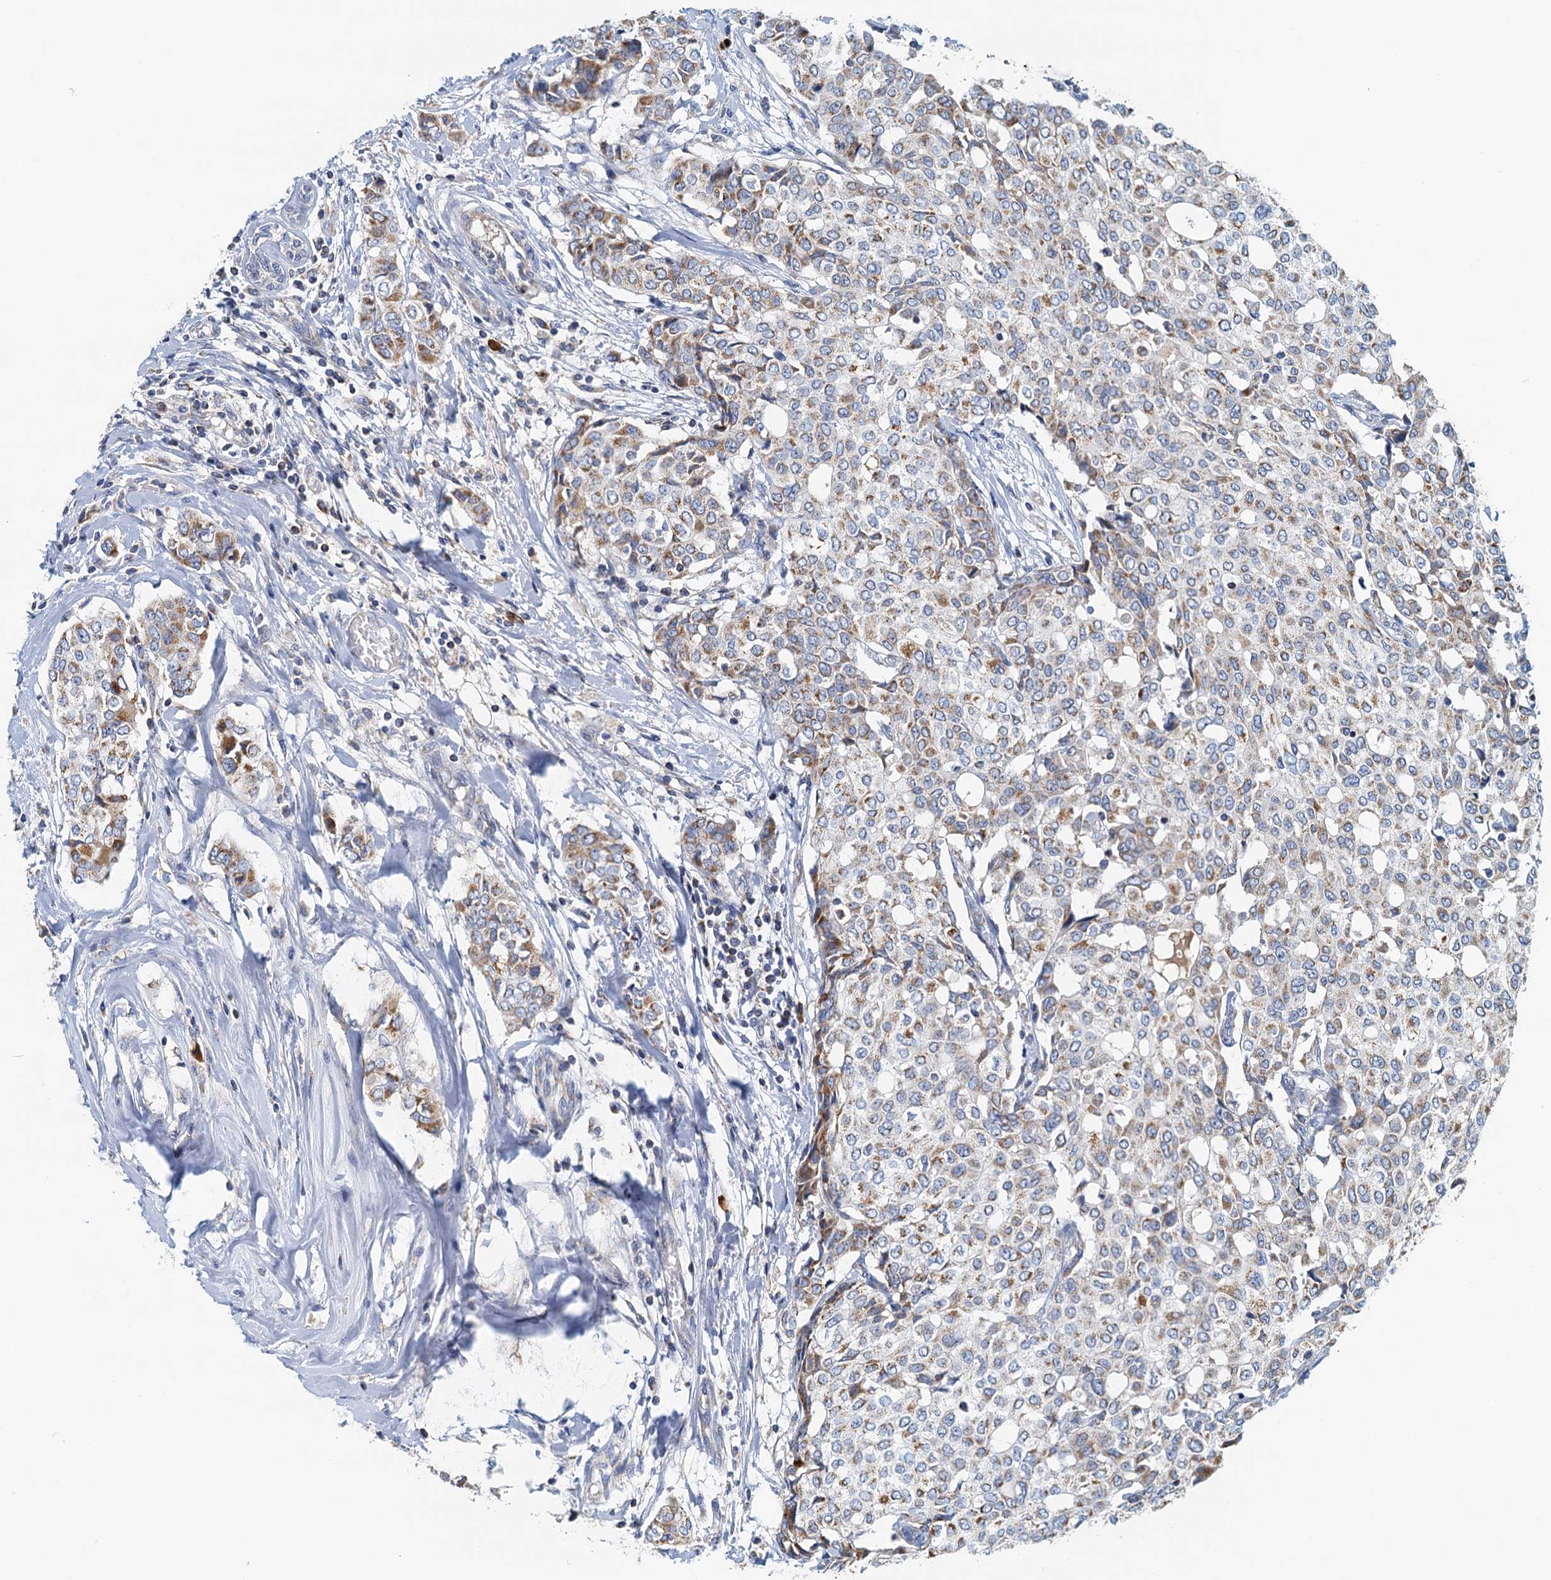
{"staining": {"intensity": "moderate", "quantity": "25%-75%", "location": "cytoplasmic/membranous"}, "tissue": "breast cancer", "cell_type": "Tumor cells", "image_type": "cancer", "snomed": [{"axis": "morphology", "description": "Lobular carcinoma"}, {"axis": "topography", "description": "Breast"}], "caption": "Breast lobular carcinoma stained with immunohistochemistry reveals moderate cytoplasmic/membranous positivity in about 25%-75% of tumor cells.", "gene": "POC1A", "patient": {"sex": "female", "age": 51}}